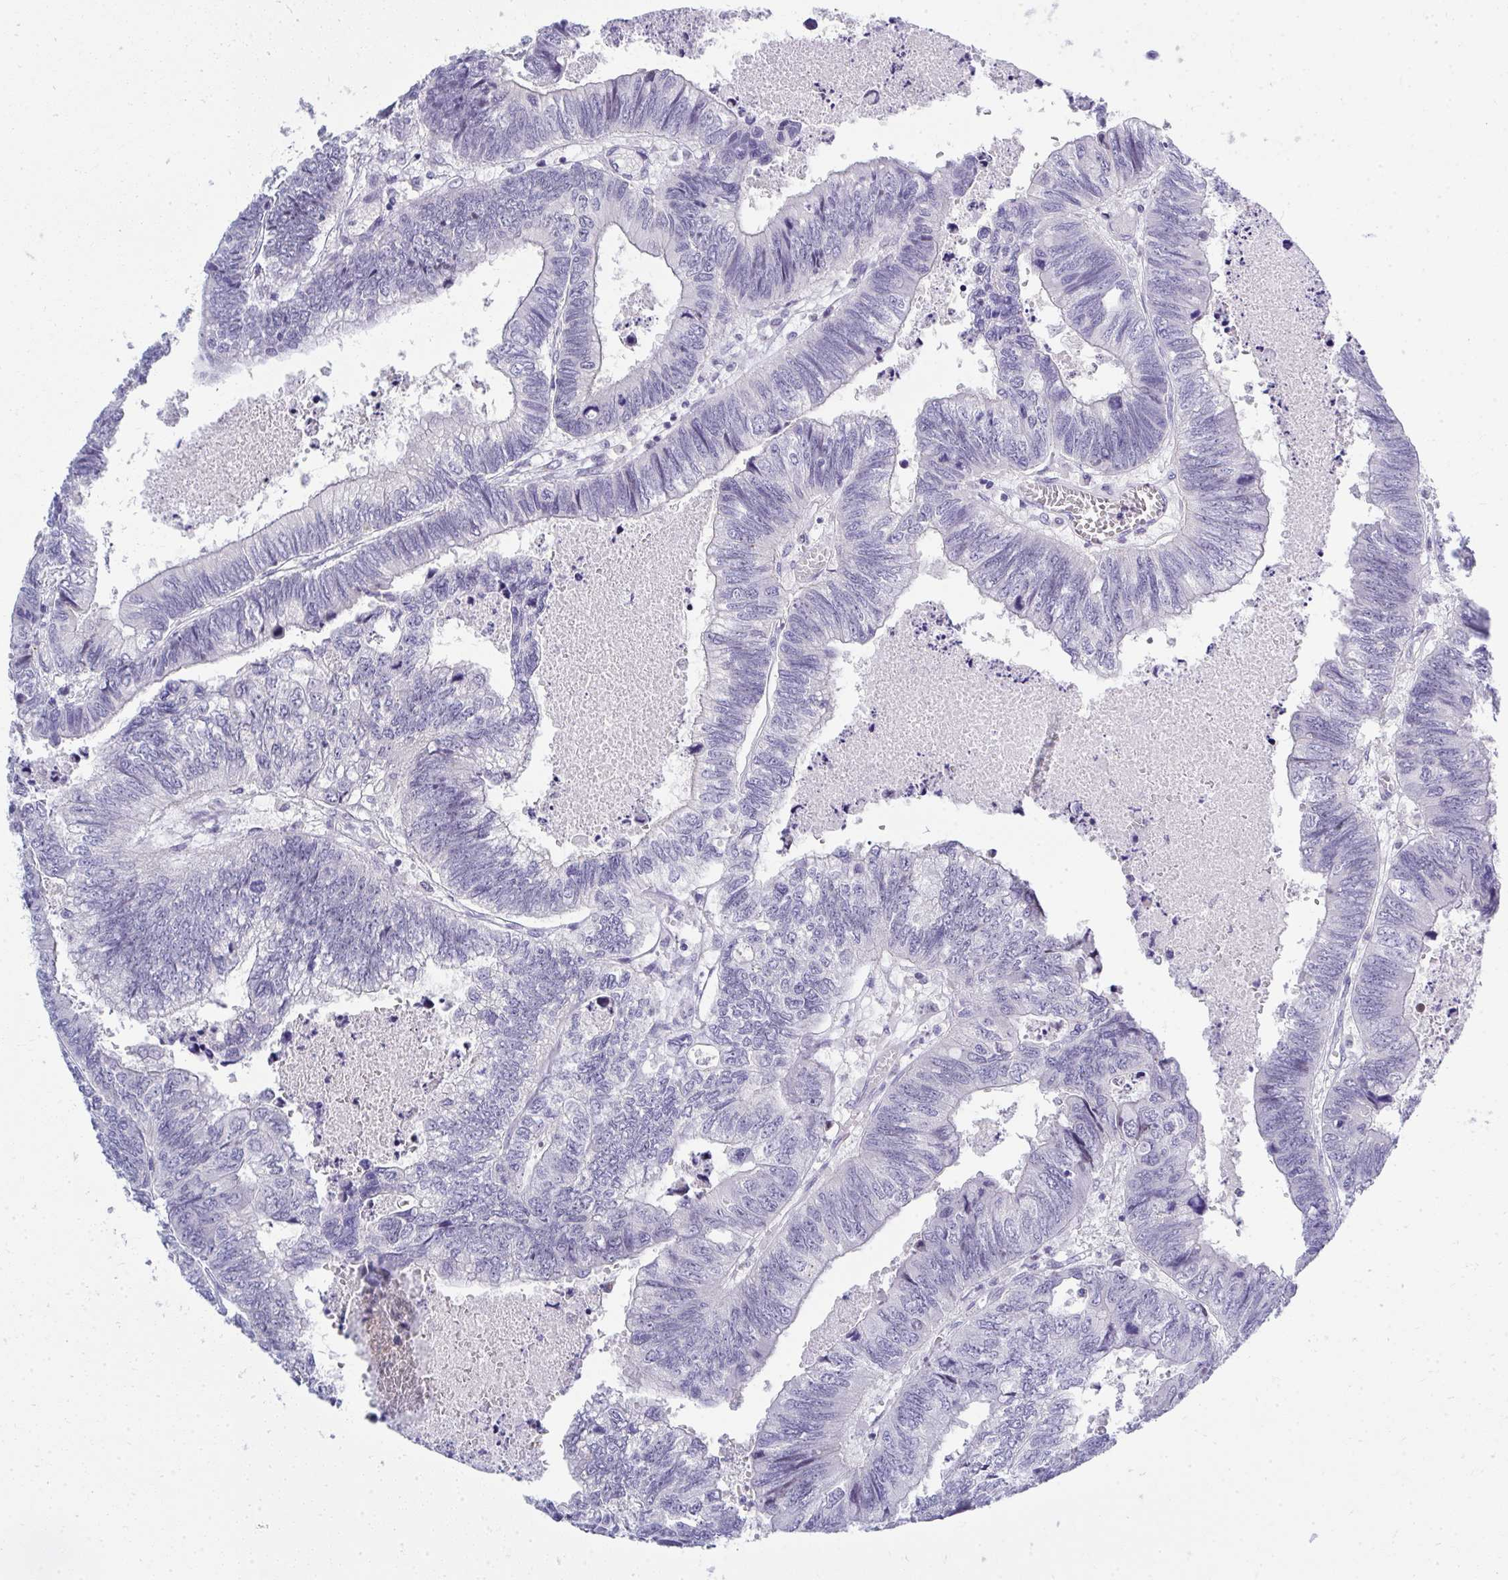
{"staining": {"intensity": "negative", "quantity": "none", "location": "none"}, "tissue": "colorectal cancer", "cell_type": "Tumor cells", "image_type": "cancer", "snomed": [{"axis": "morphology", "description": "Adenocarcinoma, NOS"}, {"axis": "topography", "description": "Colon"}], "caption": "Protein analysis of colorectal adenocarcinoma demonstrates no significant positivity in tumor cells.", "gene": "EID3", "patient": {"sex": "male", "age": 62}}